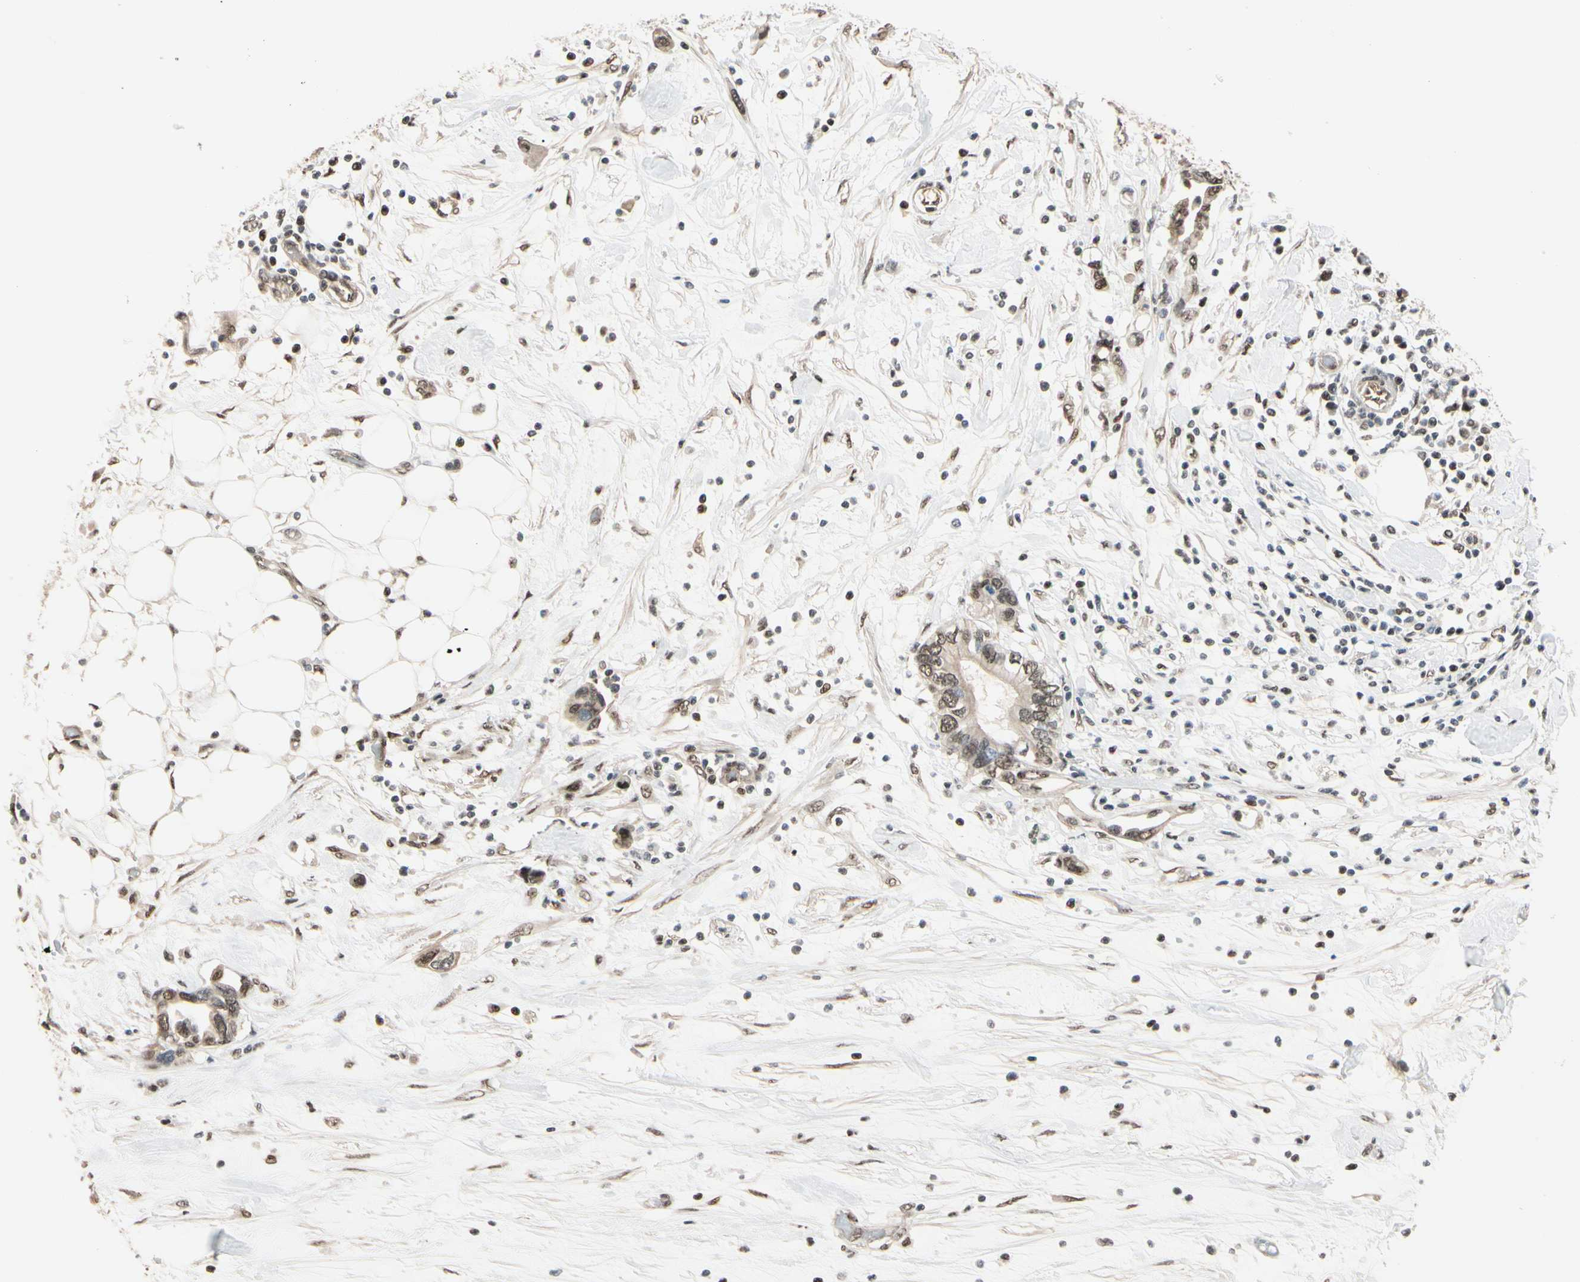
{"staining": {"intensity": "weak", "quantity": "25%-75%", "location": "nuclear"}, "tissue": "pancreatic cancer", "cell_type": "Tumor cells", "image_type": "cancer", "snomed": [{"axis": "morphology", "description": "Adenocarcinoma, NOS"}, {"axis": "topography", "description": "Pancreas"}], "caption": "Tumor cells show weak nuclear positivity in approximately 25%-75% of cells in adenocarcinoma (pancreatic).", "gene": "SUFU", "patient": {"sex": "female", "age": 57}}